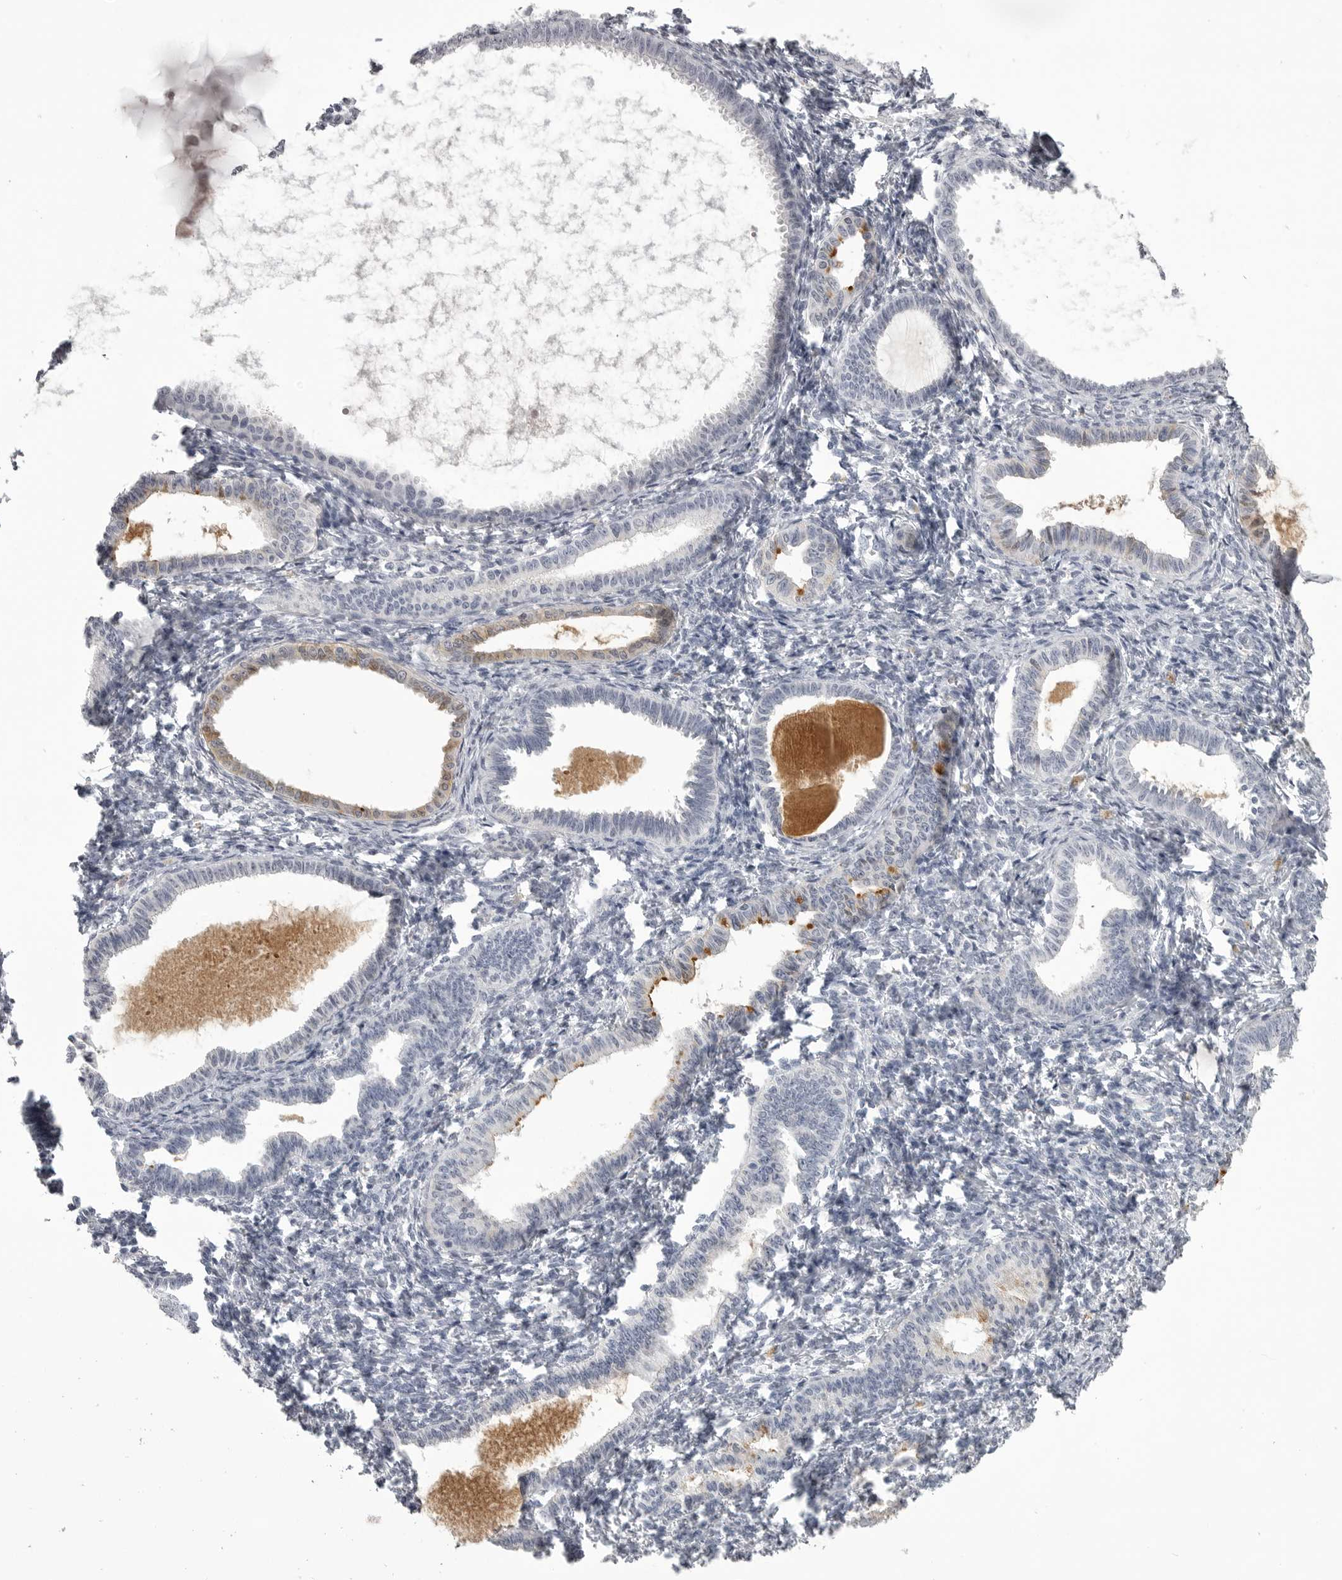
{"staining": {"intensity": "negative", "quantity": "none", "location": "none"}, "tissue": "endometrium", "cell_type": "Cells in endometrial stroma", "image_type": "normal", "snomed": [{"axis": "morphology", "description": "Normal tissue, NOS"}, {"axis": "topography", "description": "Endometrium"}], "caption": "Immunohistochemistry image of normal endometrium: human endometrium stained with DAB reveals no significant protein expression in cells in endometrial stroma. (DAB immunohistochemistry with hematoxylin counter stain).", "gene": "TIMP1", "patient": {"sex": "female", "age": 77}}